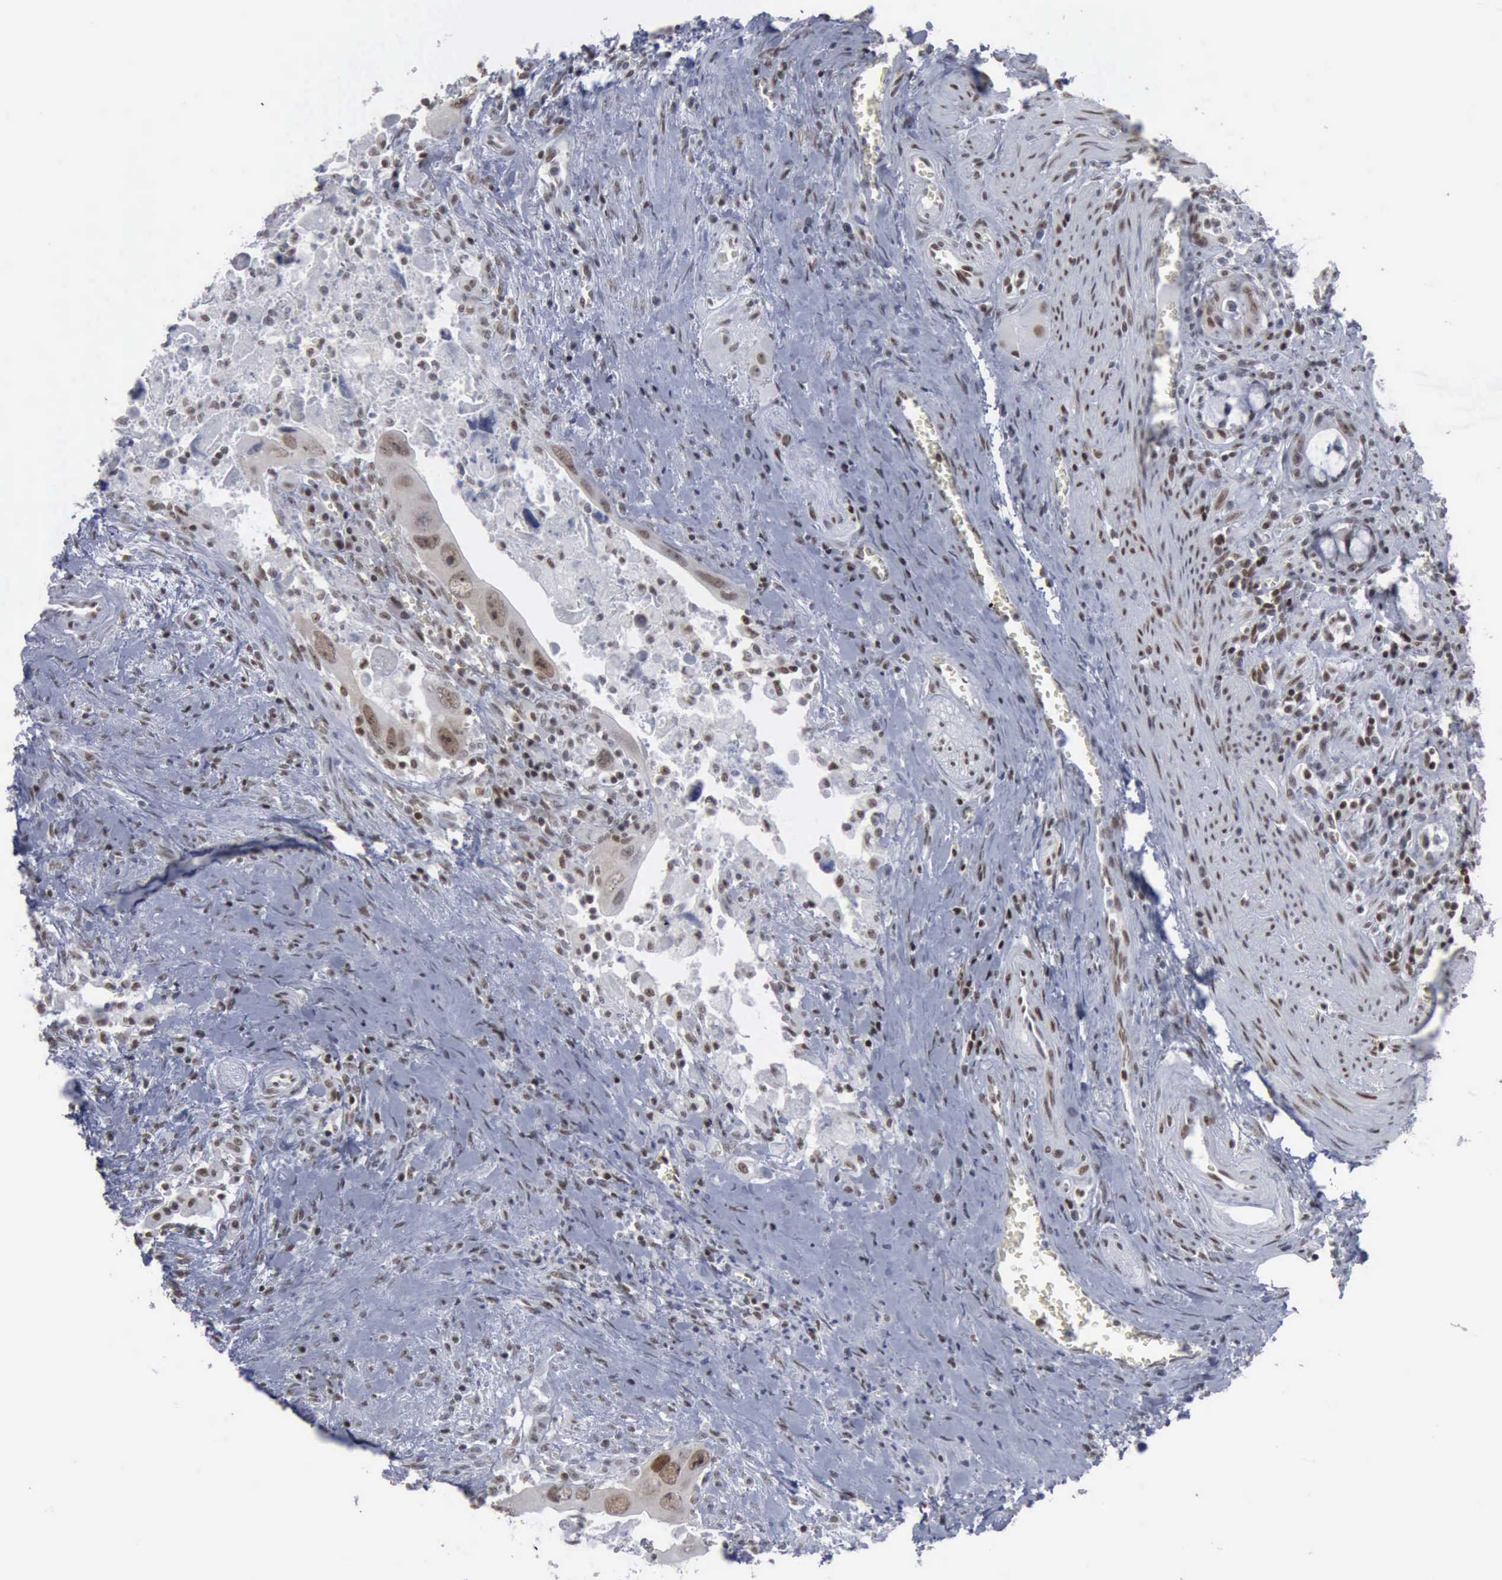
{"staining": {"intensity": "moderate", "quantity": "25%-75%", "location": "nuclear"}, "tissue": "colorectal cancer", "cell_type": "Tumor cells", "image_type": "cancer", "snomed": [{"axis": "morphology", "description": "Adenocarcinoma, NOS"}, {"axis": "topography", "description": "Rectum"}], "caption": "High-power microscopy captured an immunohistochemistry histopathology image of colorectal cancer, revealing moderate nuclear staining in approximately 25%-75% of tumor cells.", "gene": "XPA", "patient": {"sex": "male", "age": 70}}